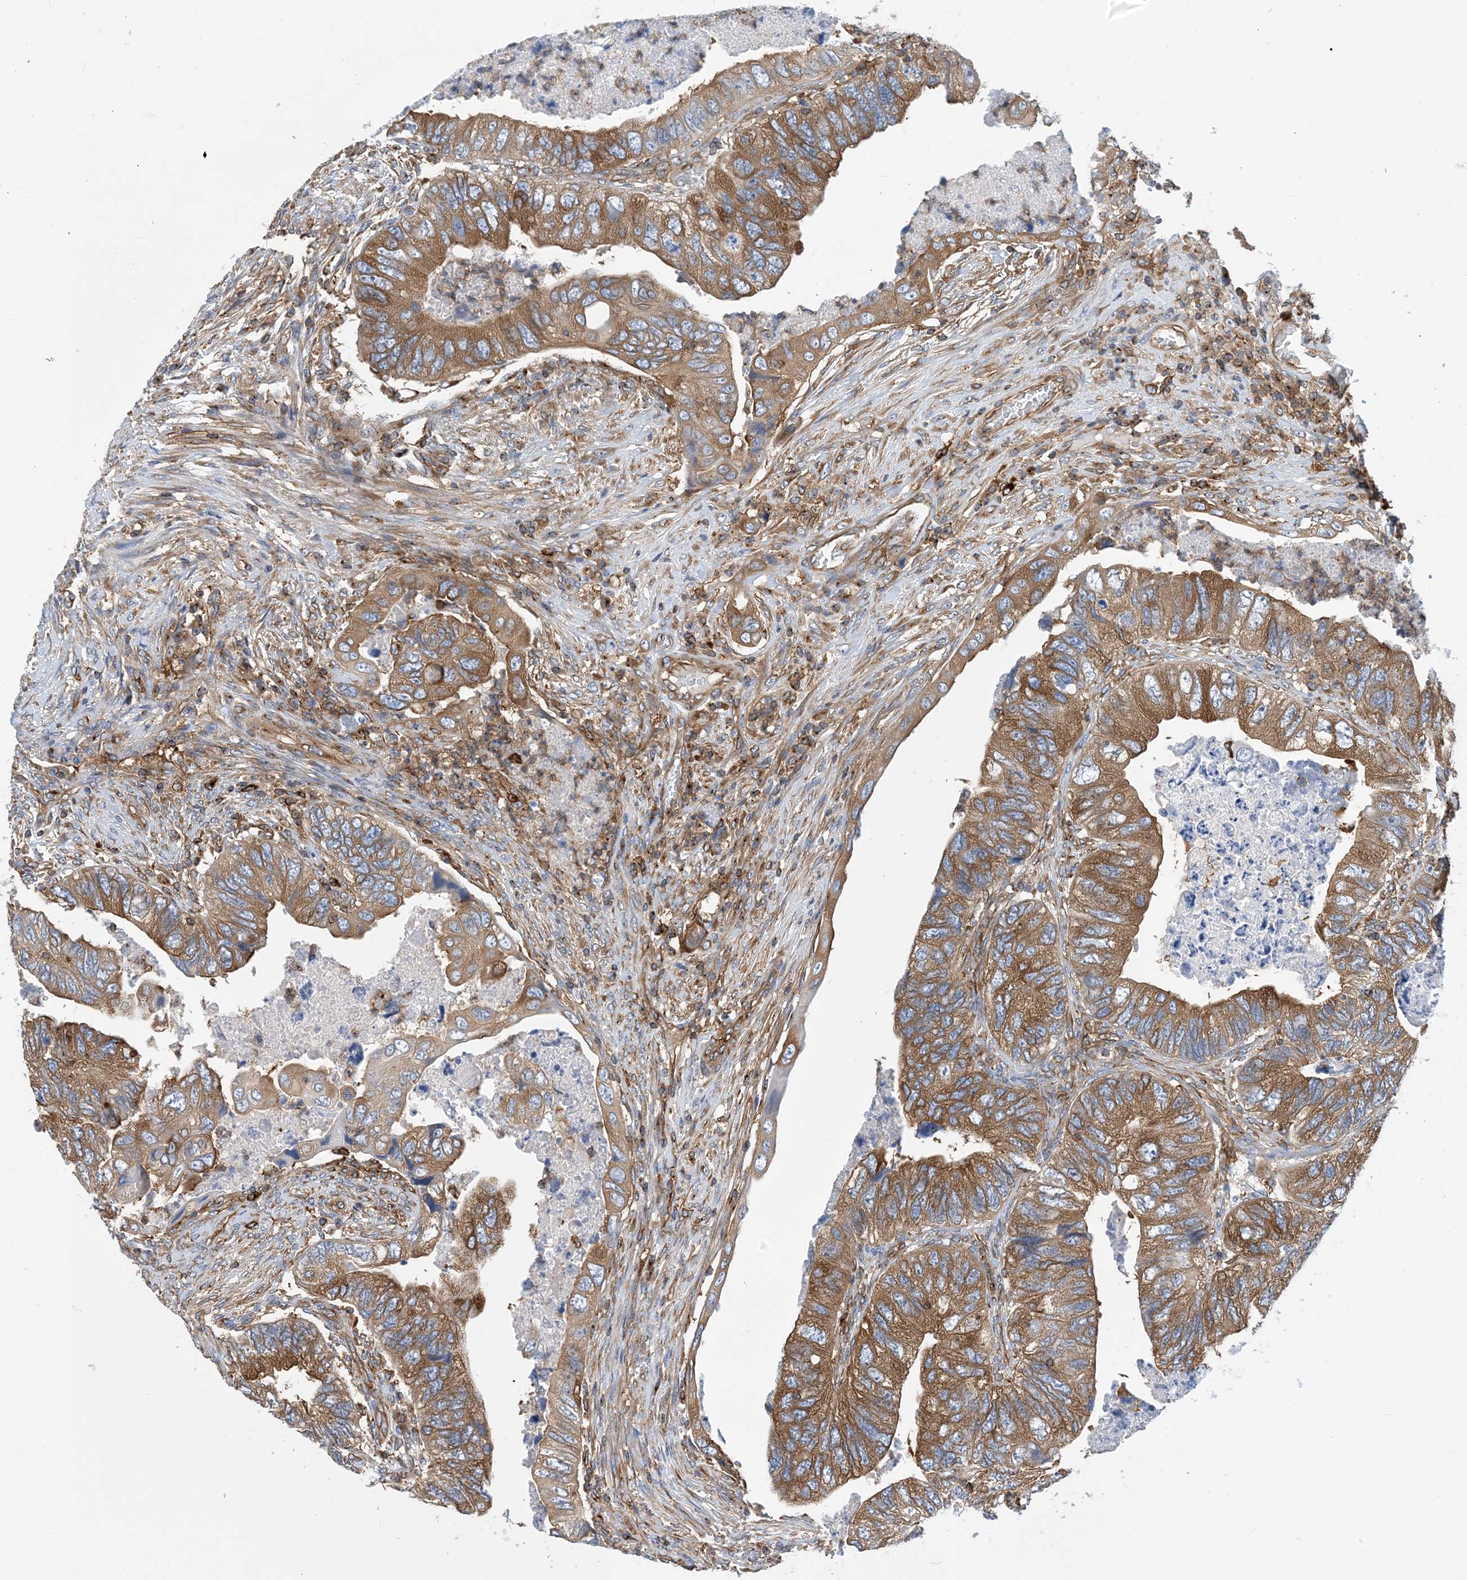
{"staining": {"intensity": "moderate", "quantity": ">75%", "location": "cytoplasmic/membranous"}, "tissue": "colorectal cancer", "cell_type": "Tumor cells", "image_type": "cancer", "snomed": [{"axis": "morphology", "description": "Adenocarcinoma, NOS"}, {"axis": "topography", "description": "Rectum"}], "caption": "Immunohistochemical staining of colorectal cancer (adenocarcinoma) displays moderate cytoplasmic/membranous protein staining in about >75% of tumor cells. (Brightfield microscopy of DAB IHC at high magnification).", "gene": "DYNC1LI1", "patient": {"sex": "male", "age": 63}}